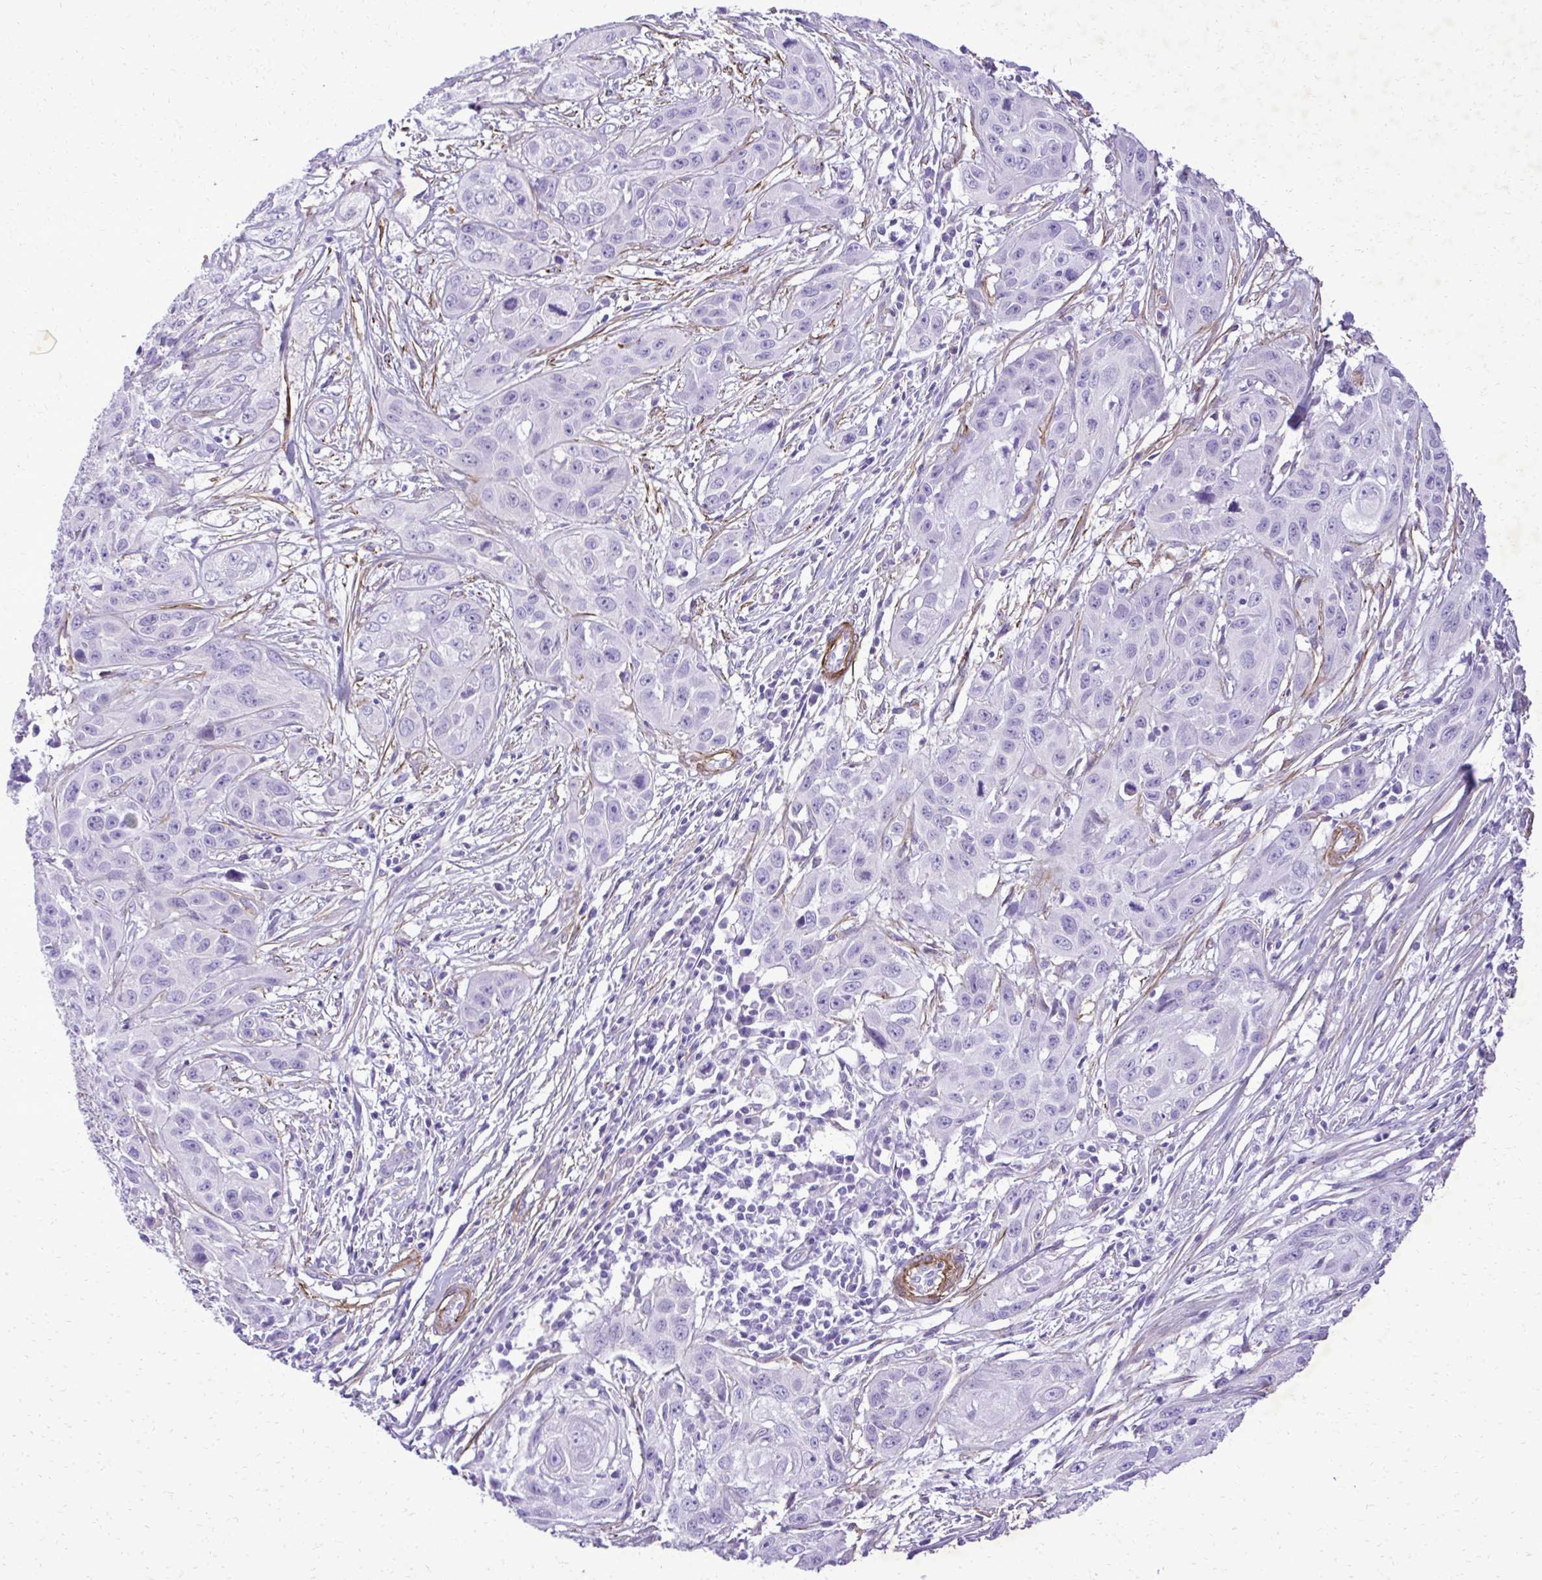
{"staining": {"intensity": "negative", "quantity": "none", "location": "none"}, "tissue": "skin cancer", "cell_type": "Tumor cells", "image_type": "cancer", "snomed": [{"axis": "morphology", "description": "Squamous cell carcinoma, NOS"}, {"axis": "topography", "description": "Skin"}, {"axis": "topography", "description": "Vulva"}], "caption": "Immunohistochemical staining of skin cancer exhibits no significant staining in tumor cells.", "gene": "PITPNM3", "patient": {"sex": "female", "age": 83}}